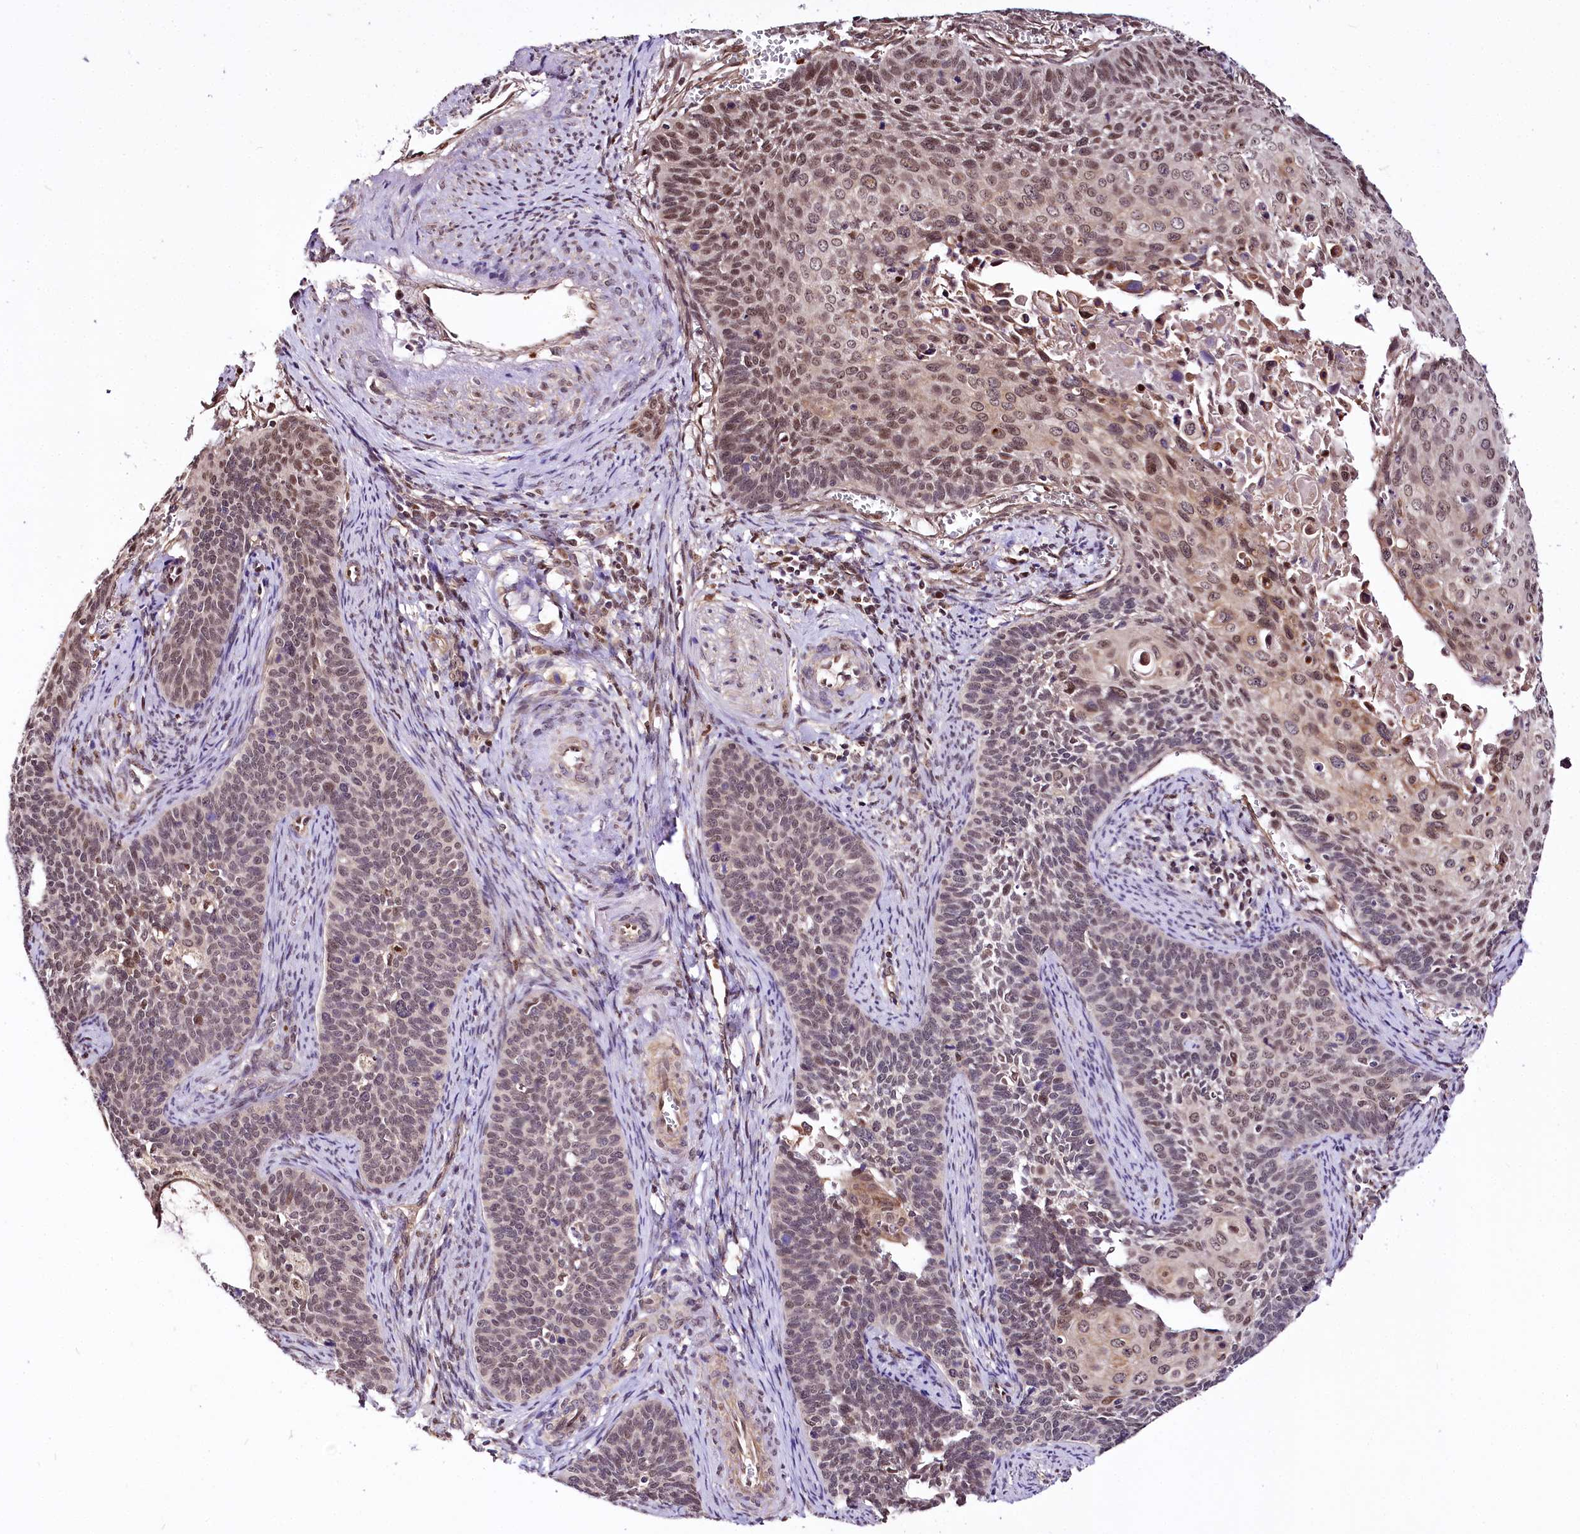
{"staining": {"intensity": "moderate", "quantity": "25%-75%", "location": "nuclear"}, "tissue": "cervical cancer", "cell_type": "Tumor cells", "image_type": "cancer", "snomed": [{"axis": "morphology", "description": "Squamous cell carcinoma, NOS"}, {"axis": "topography", "description": "Cervix"}], "caption": "Moderate nuclear positivity is identified in about 25%-75% of tumor cells in squamous cell carcinoma (cervical).", "gene": "GNL3L", "patient": {"sex": "female", "age": 33}}